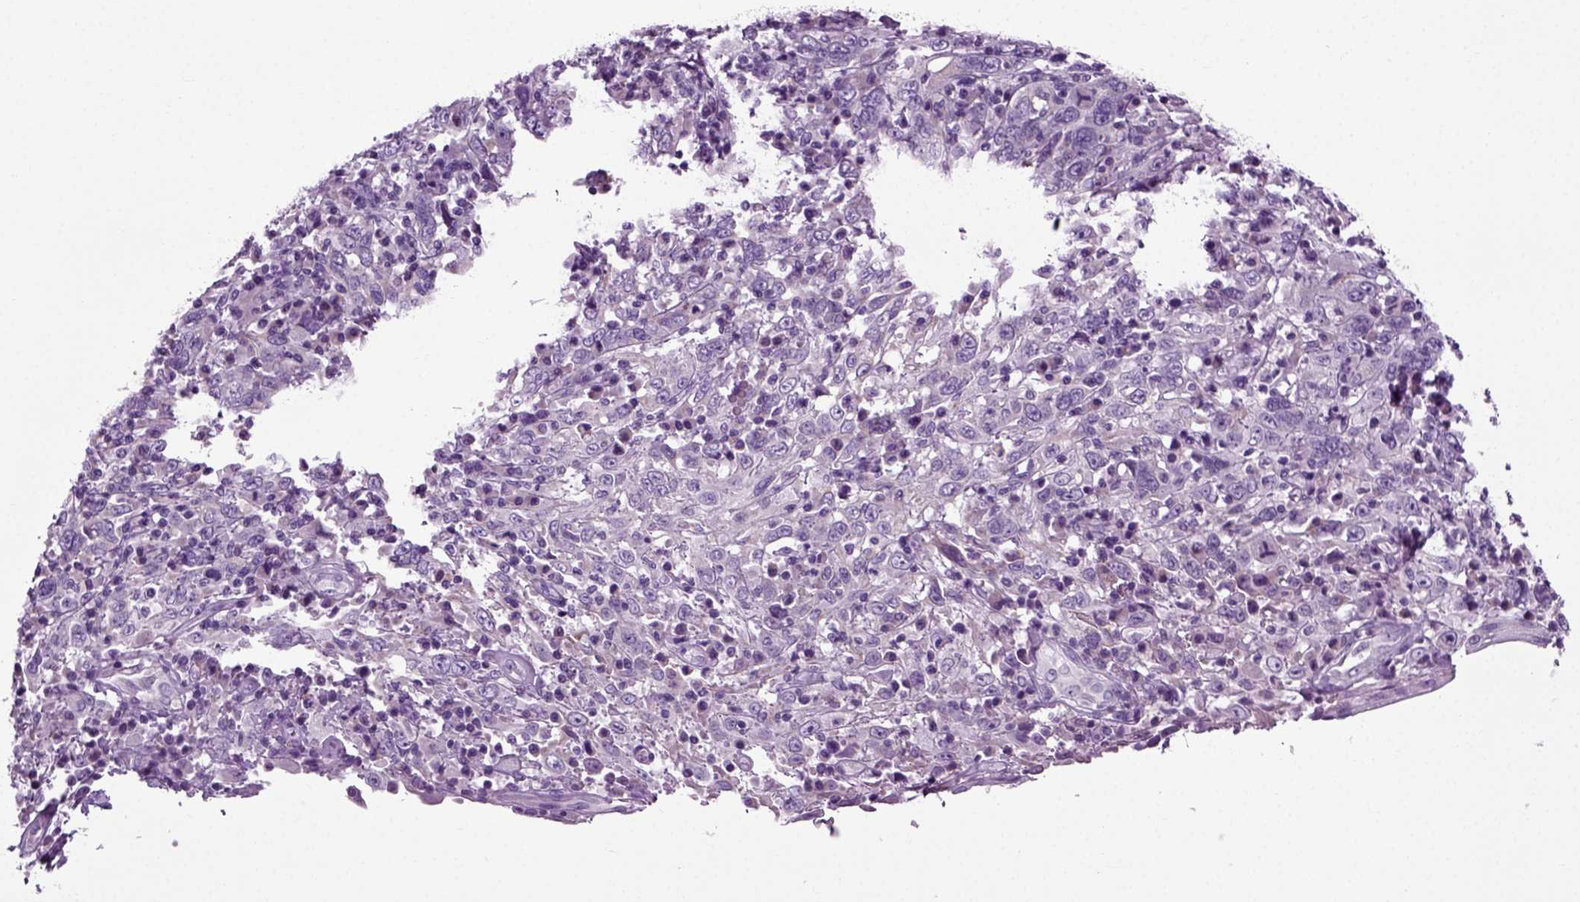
{"staining": {"intensity": "negative", "quantity": "none", "location": "none"}, "tissue": "cervical cancer", "cell_type": "Tumor cells", "image_type": "cancer", "snomed": [{"axis": "morphology", "description": "Squamous cell carcinoma, NOS"}, {"axis": "topography", "description": "Cervix"}], "caption": "Photomicrograph shows no significant protein staining in tumor cells of cervical squamous cell carcinoma.", "gene": "DNAH10", "patient": {"sex": "female", "age": 46}}